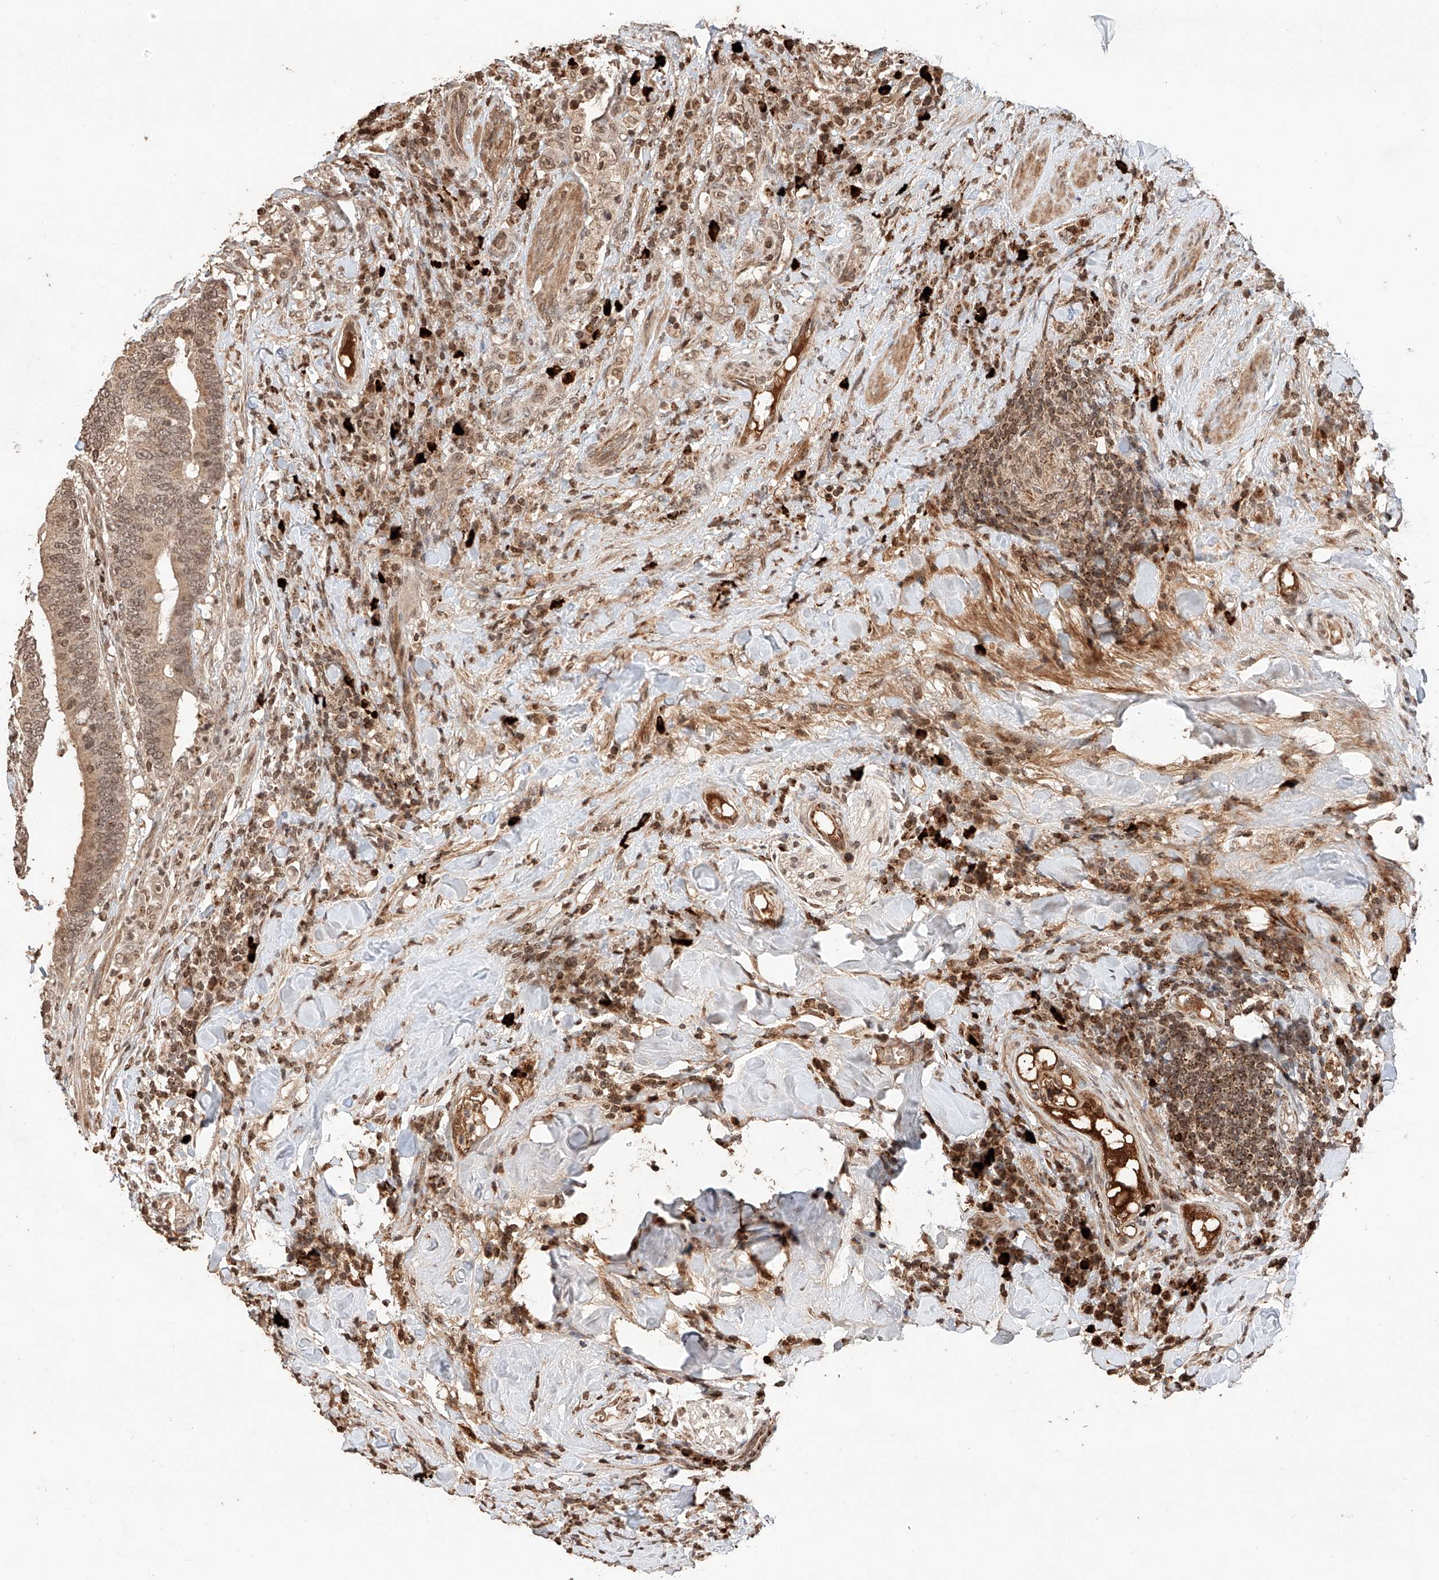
{"staining": {"intensity": "moderate", "quantity": ">75%", "location": "cytoplasmic/membranous,nuclear"}, "tissue": "colorectal cancer", "cell_type": "Tumor cells", "image_type": "cancer", "snomed": [{"axis": "morphology", "description": "Adenocarcinoma, NOS"}, {"axis": "topography", "description": "Colon"}], "caption": "Immunohistochemical staining of colorectal cancer (adenocarcinoma) shows moderate cytoplasmic/membranous and nuclear protein staining in about >75% of tumor cells. (DAB (3,3'-diaminobenzidine) IHC with brightfield microscopy, high magnification).", "gene": "ARHGAP33", "patient": {"sex": "female", "age": 66}}